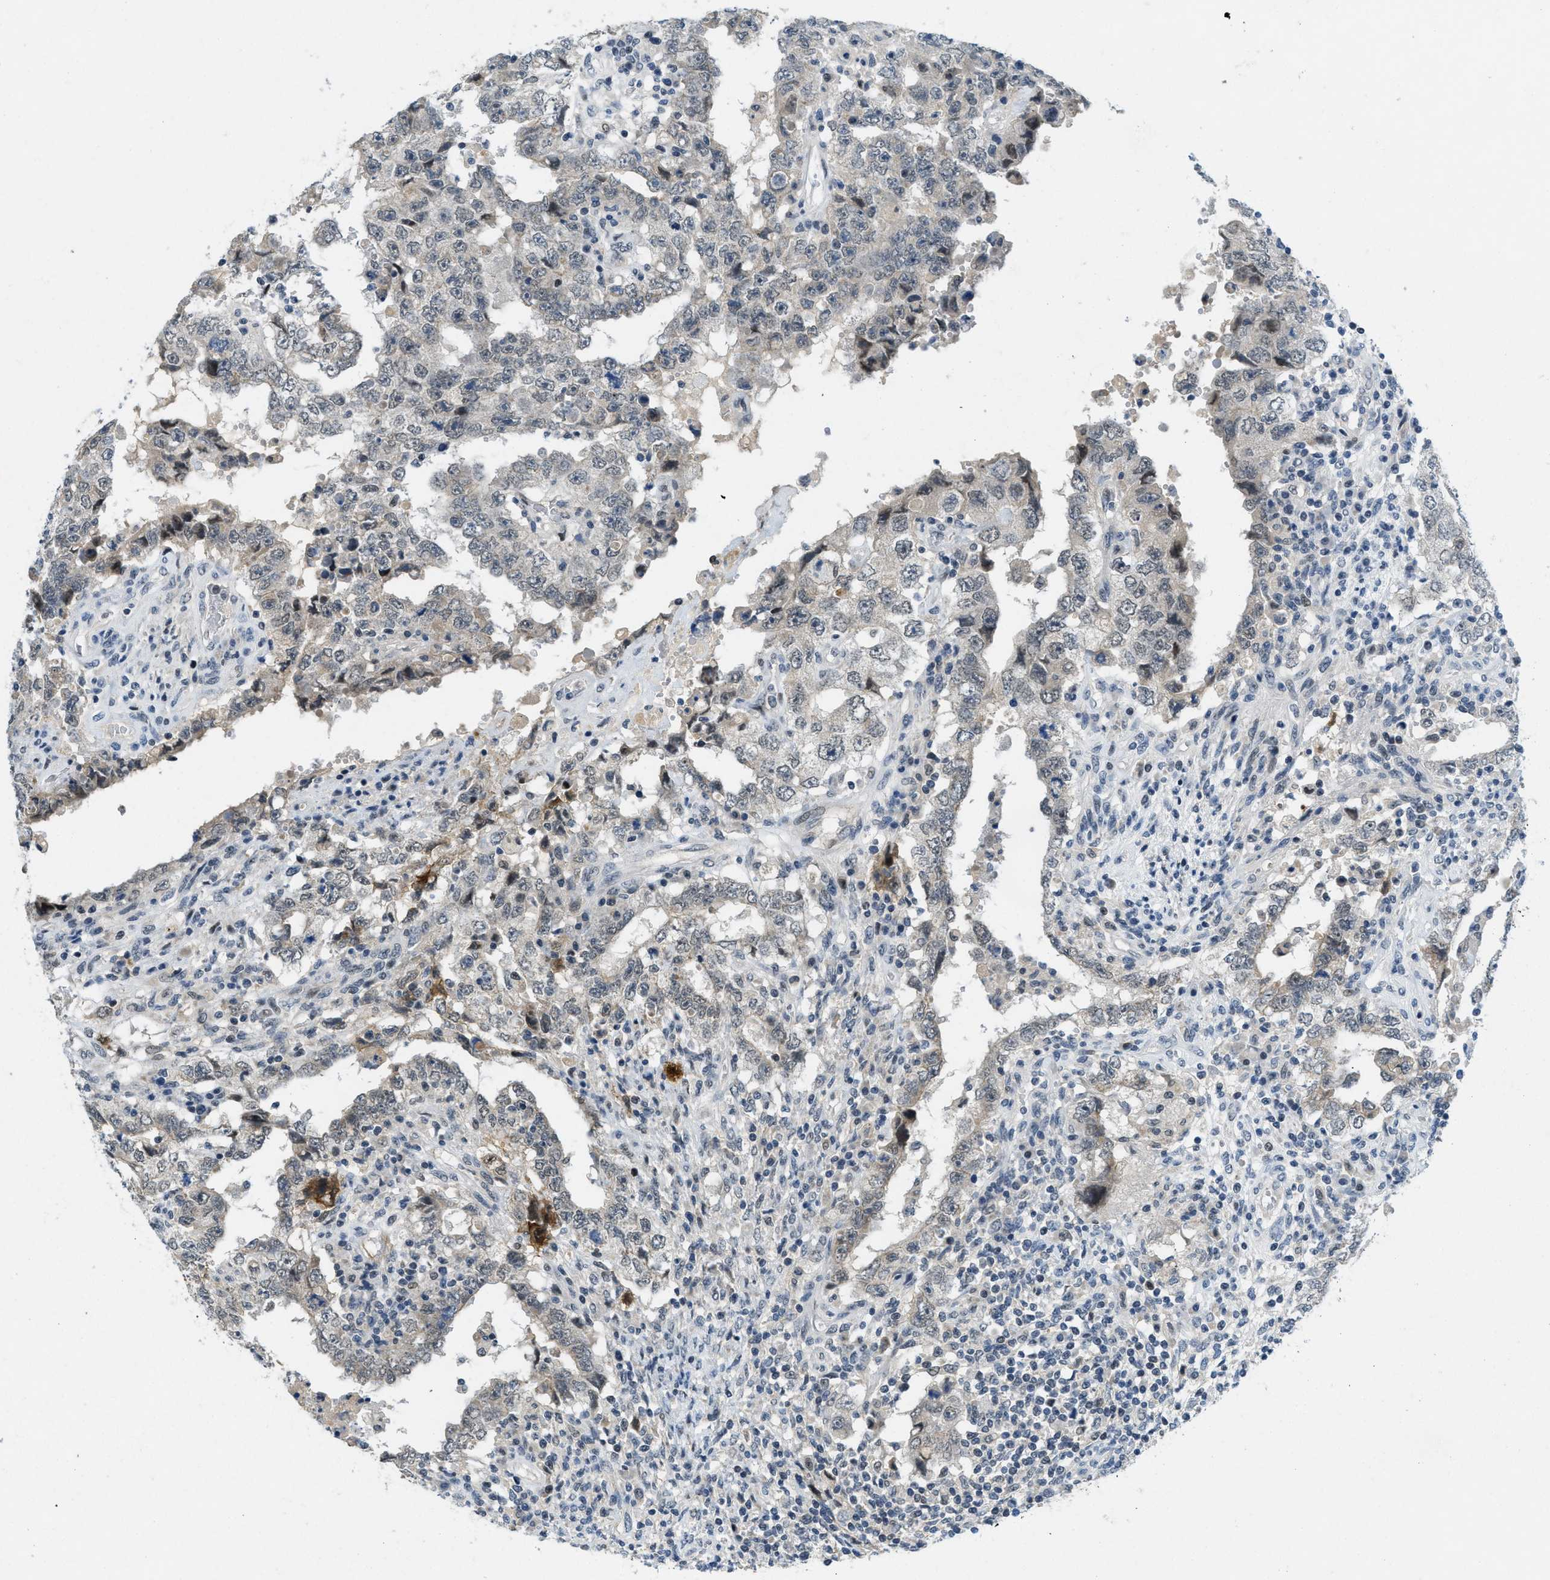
{"staining": {"intensity": "negative", "quantity": "none", "location": "none"}, "tissue": "testis cancer", "cell_type": "Tumor cells", "image_type": "cancer", "snomed": [{"axis": "morphology", "description": "Carcinoma, Embryonal, NOS"}, {"axis": "topography", "description": "Testis"}], "caption": "Micrograph shows no protein positivity in tumor cells of embryonal carcinoma (testis) tissue.", "gene": "SLCO2A1", "patient": {"sex": "male", "age": 26}}